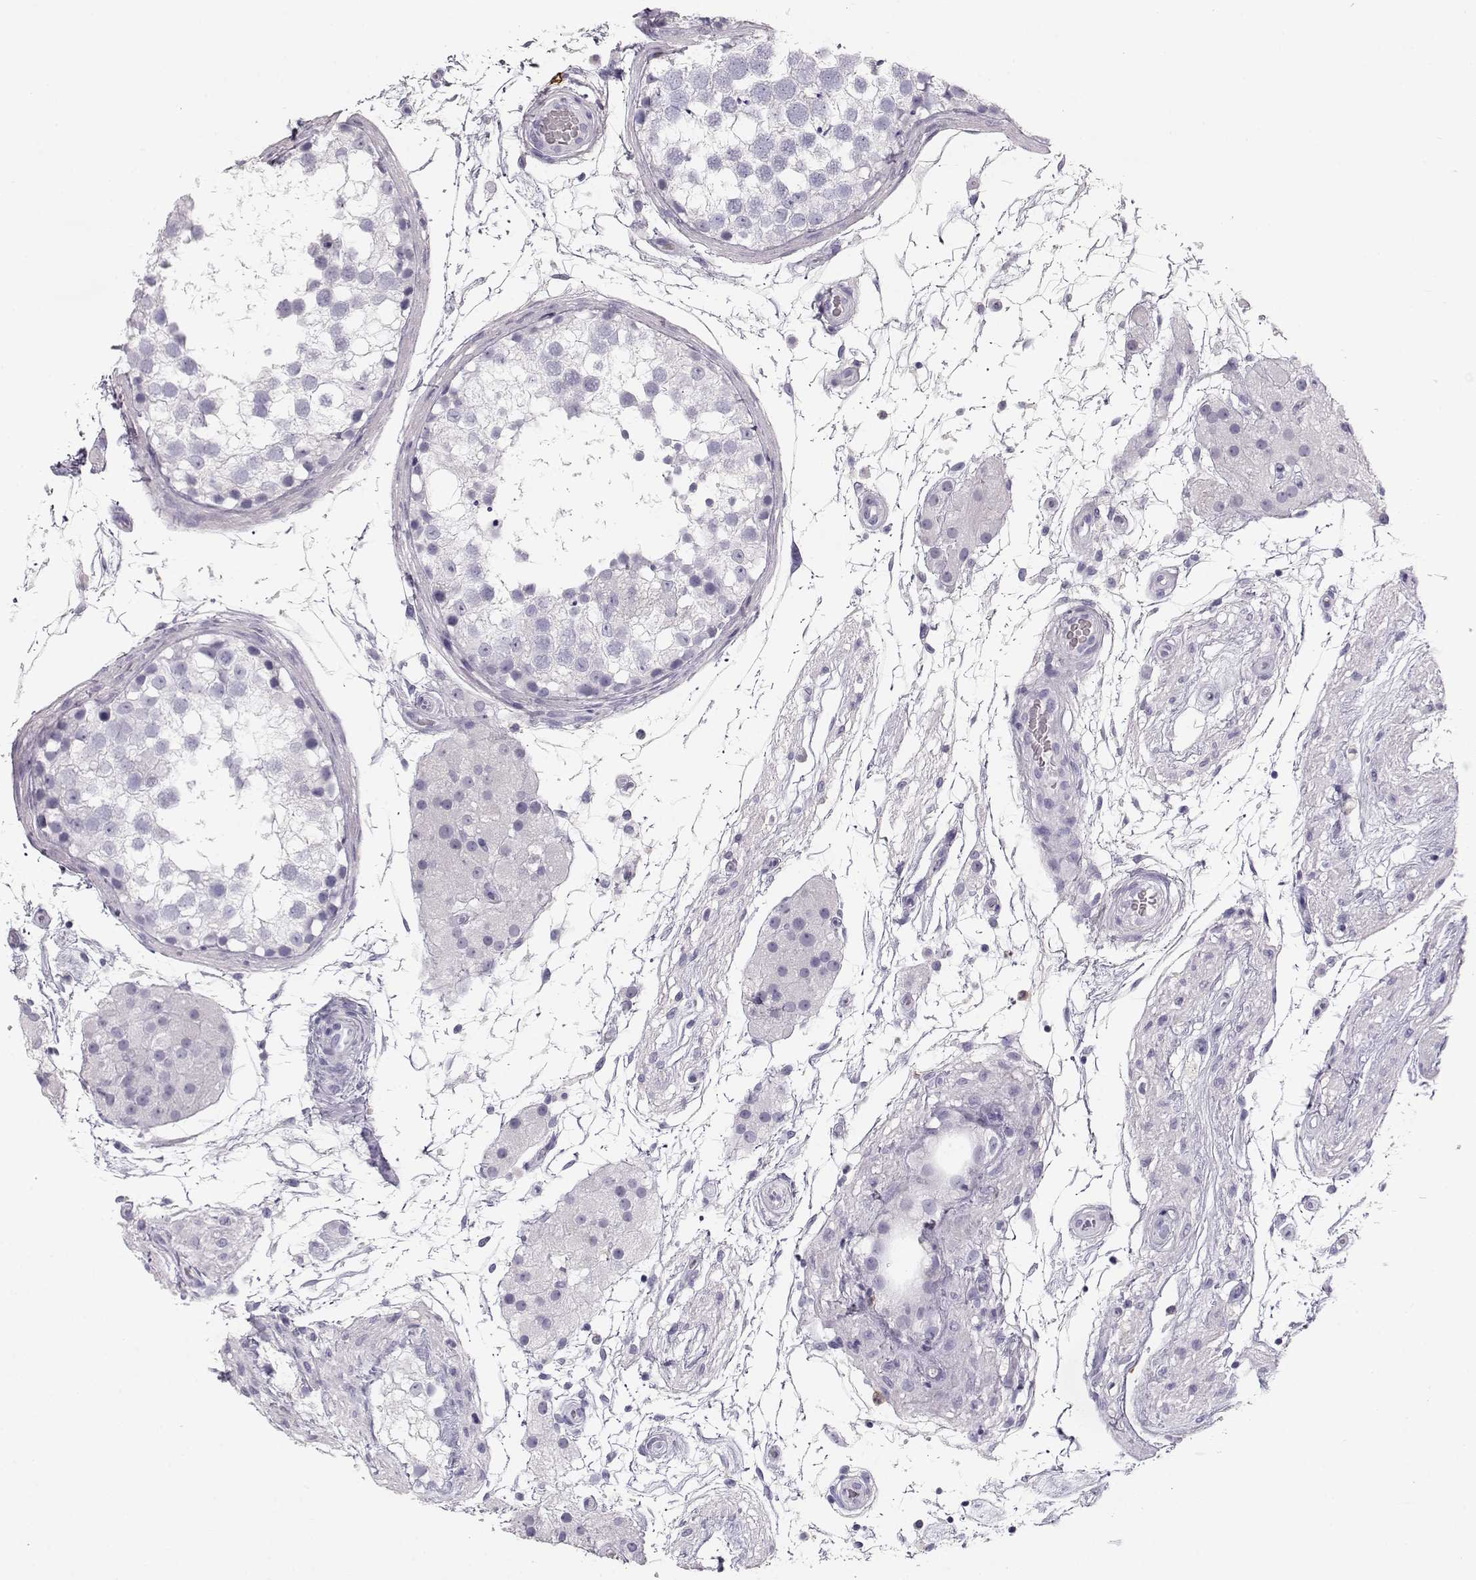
{"staining": {"intensity": "negative", "quantity": "none", "location": "none"}, "tissue": "testis", "cell_type": "Cells in seminiferous ducts", "image_type": "normal", "snomed": [{"axis": "morphology", "description": "Normal tissue, NOS"}, {"axis": "morphology", "description": "Seminoma, NOS"}, {"axis": "topography", "description": "Testis"}], "caption": "Cells in seminiferous ducts show no significant protein expression in benign testis. (IHC, brightfield microscopy, high magnification).", "gene": "MIP", "patient": {"sex": "male", "age": 65}}